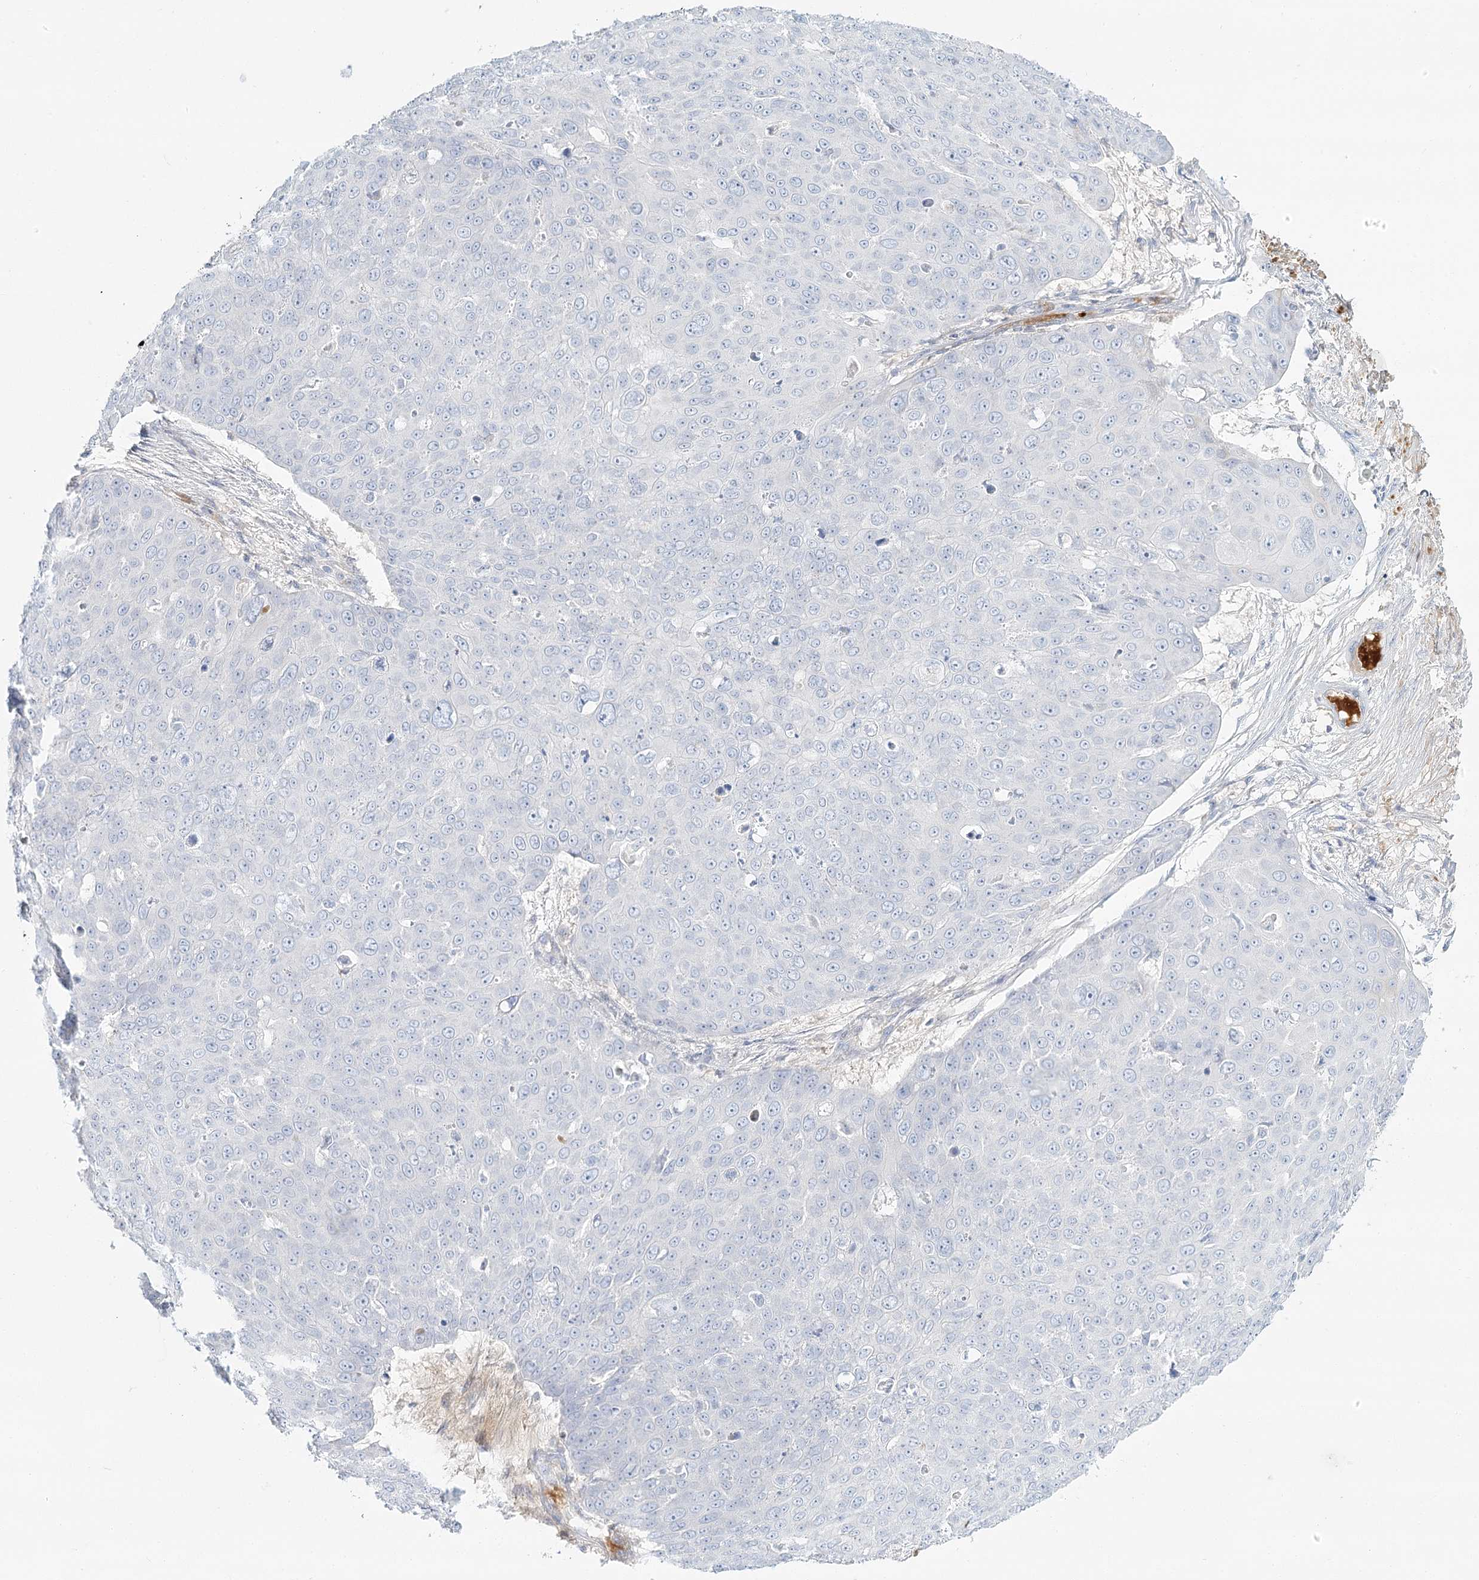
{"staining": {"intensity": "negative", "quantity": "none", "location": "none"}, "tissue": "skin cancer", "cell_type": "Tumor cells", "image_type": "cancer", "snomed": [{"axis": "morphology", "description": "Squamous cell carcinoma, NOS"}, {"axis": "topography", "description": "Skin"}], "caption": "Tumor cells are negative for brown protein staining in skin cancer.", "gene": "DMGDH", "patient": {"sex": "male", "age": 71}}